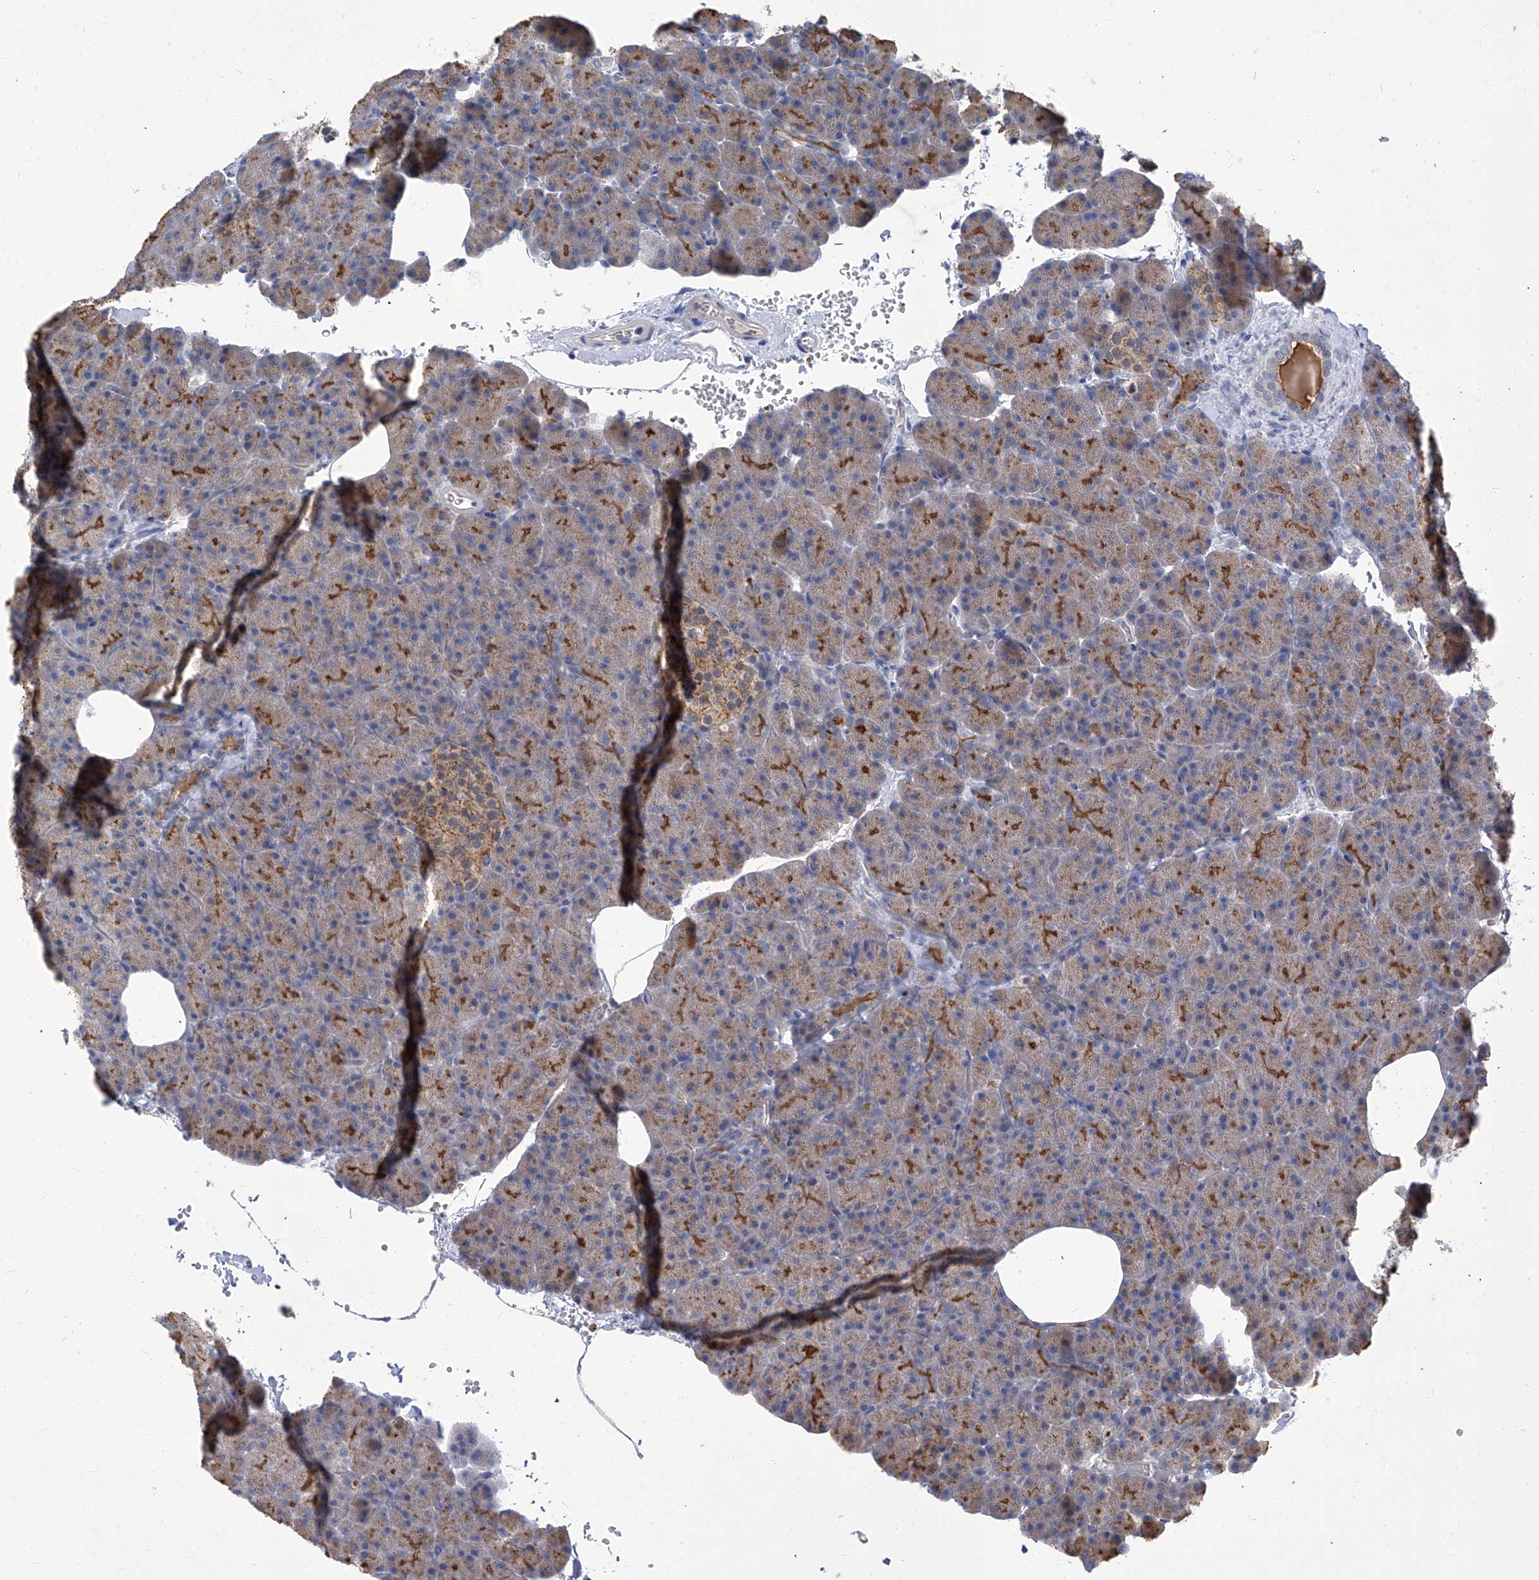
{"staining": {"intensity": "moderate", "quantity": "25%-75%", "location": "cytoplasmic/membranous"}, "tissue": "pancreas", "cell_type": "Exocrine glandular cells", "image_type": "normal", "snomed": [{"axis": "morphology", "description": "Normal tissue, NOS"}, {"axis": "morphology", "description": "Carcinoid, malignant, NOS"}, {"axis": "topography", "description": "Pancreas"}], "caption": "IHC micrograph of normal human pancreas stained for a protein (brown), which exhibits medium levels of moderate cytoplasmic/membranous positivity in about 25%-75% of exocrine glandular cells.", "gene": "PARD3", "patient": {"sex": "female", "age": 35}}